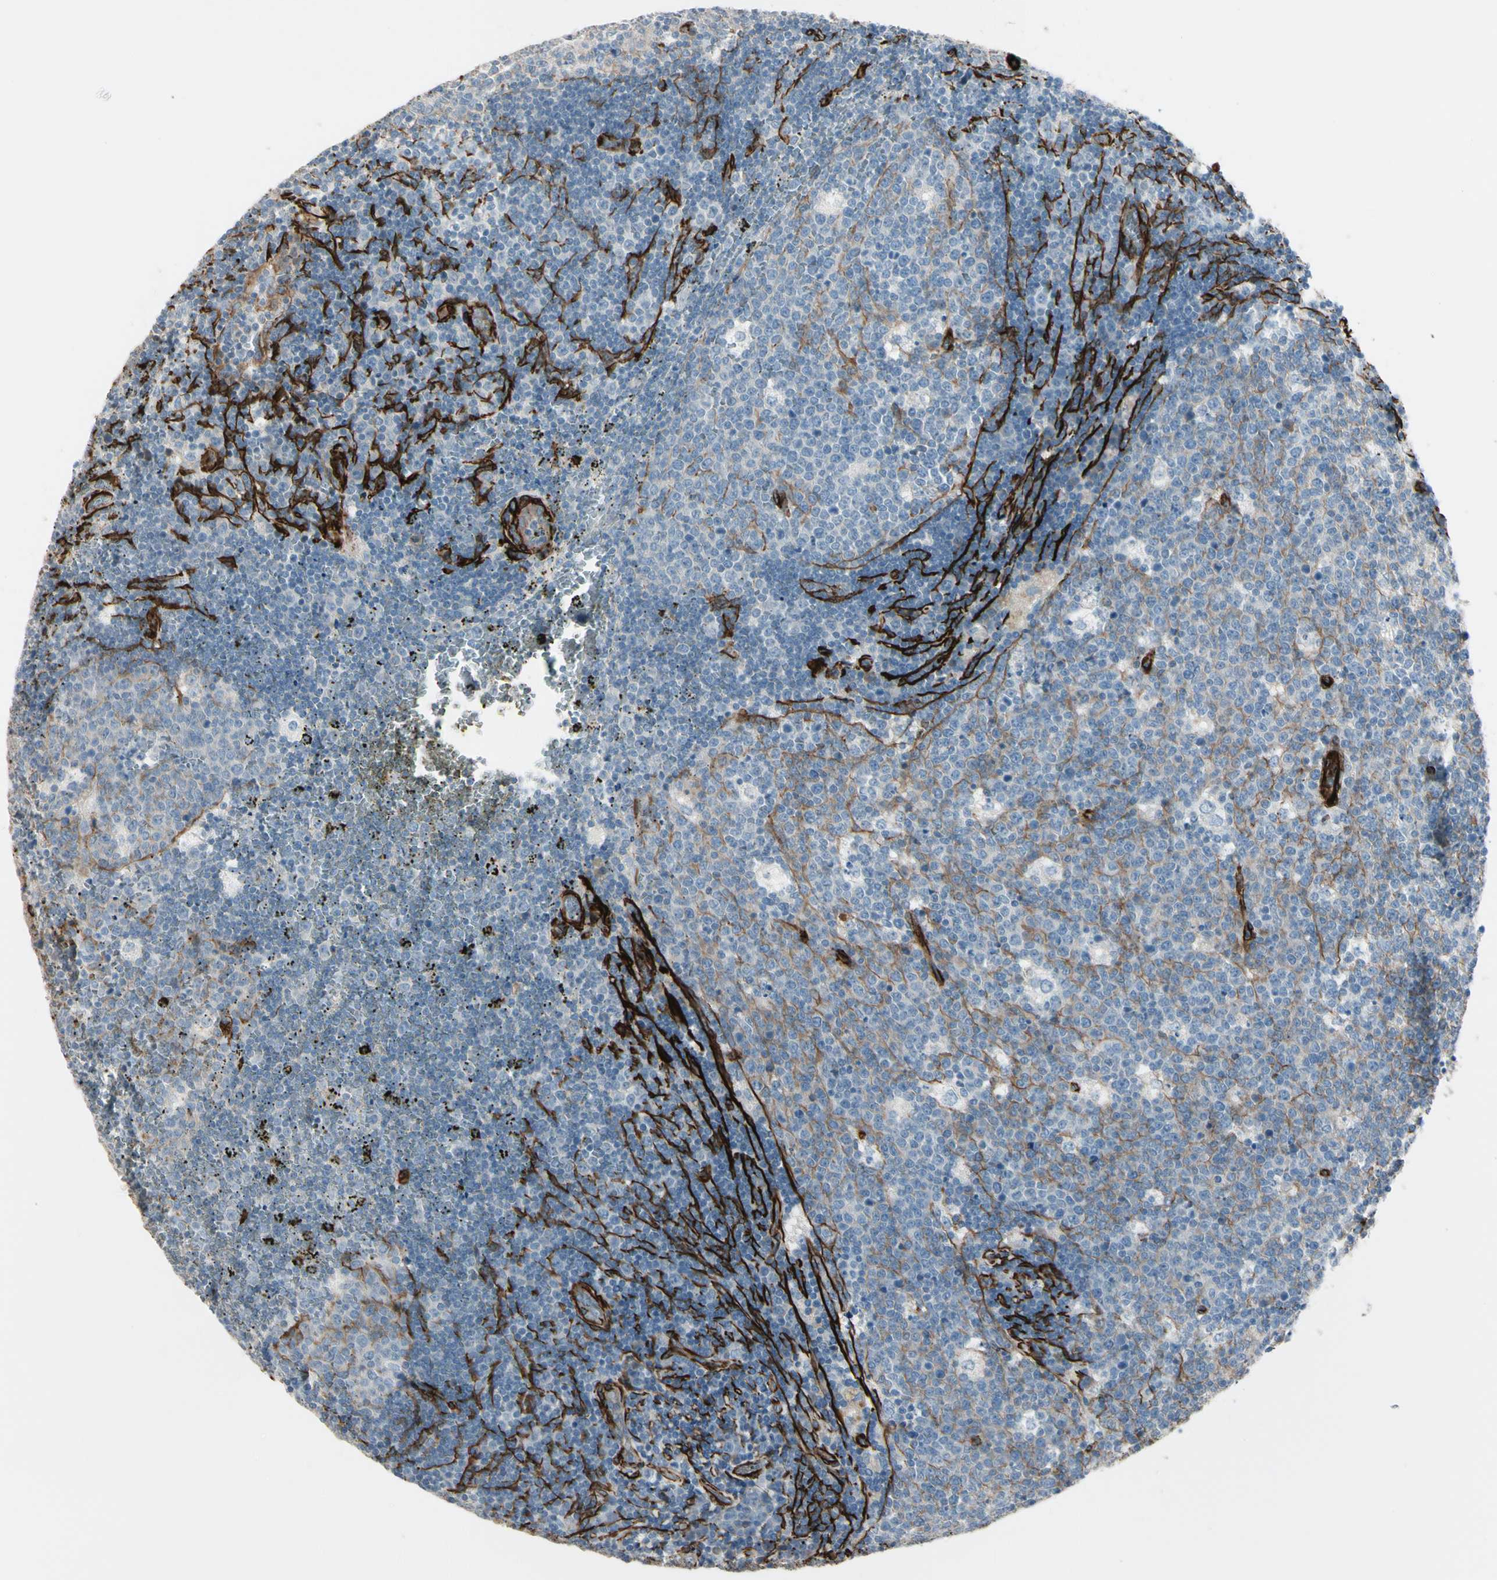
{"staining": {"intensity": "negative", "quantity": "none", "location": "none"}, "tissue": "lymph node", "cell_type": "Germinal center cells", "image_type": "normal", "snomed": [{"axis": "morphology", "description": "Normal tissue, NOS"}, {"axis": "topography", "description": "Lymph node"}, {"axis": "topography", "description": "Salivary gland"}], "caption": "The image demonstrates no staining of germinal center cells in normal lymph node. (Brightfield microscopy of DAB (3,3'-diaminobenzidine) immunohistochemistry at high magnification).", "gene": "CALD1", "patient": {"sex": "male", "age": 8}}